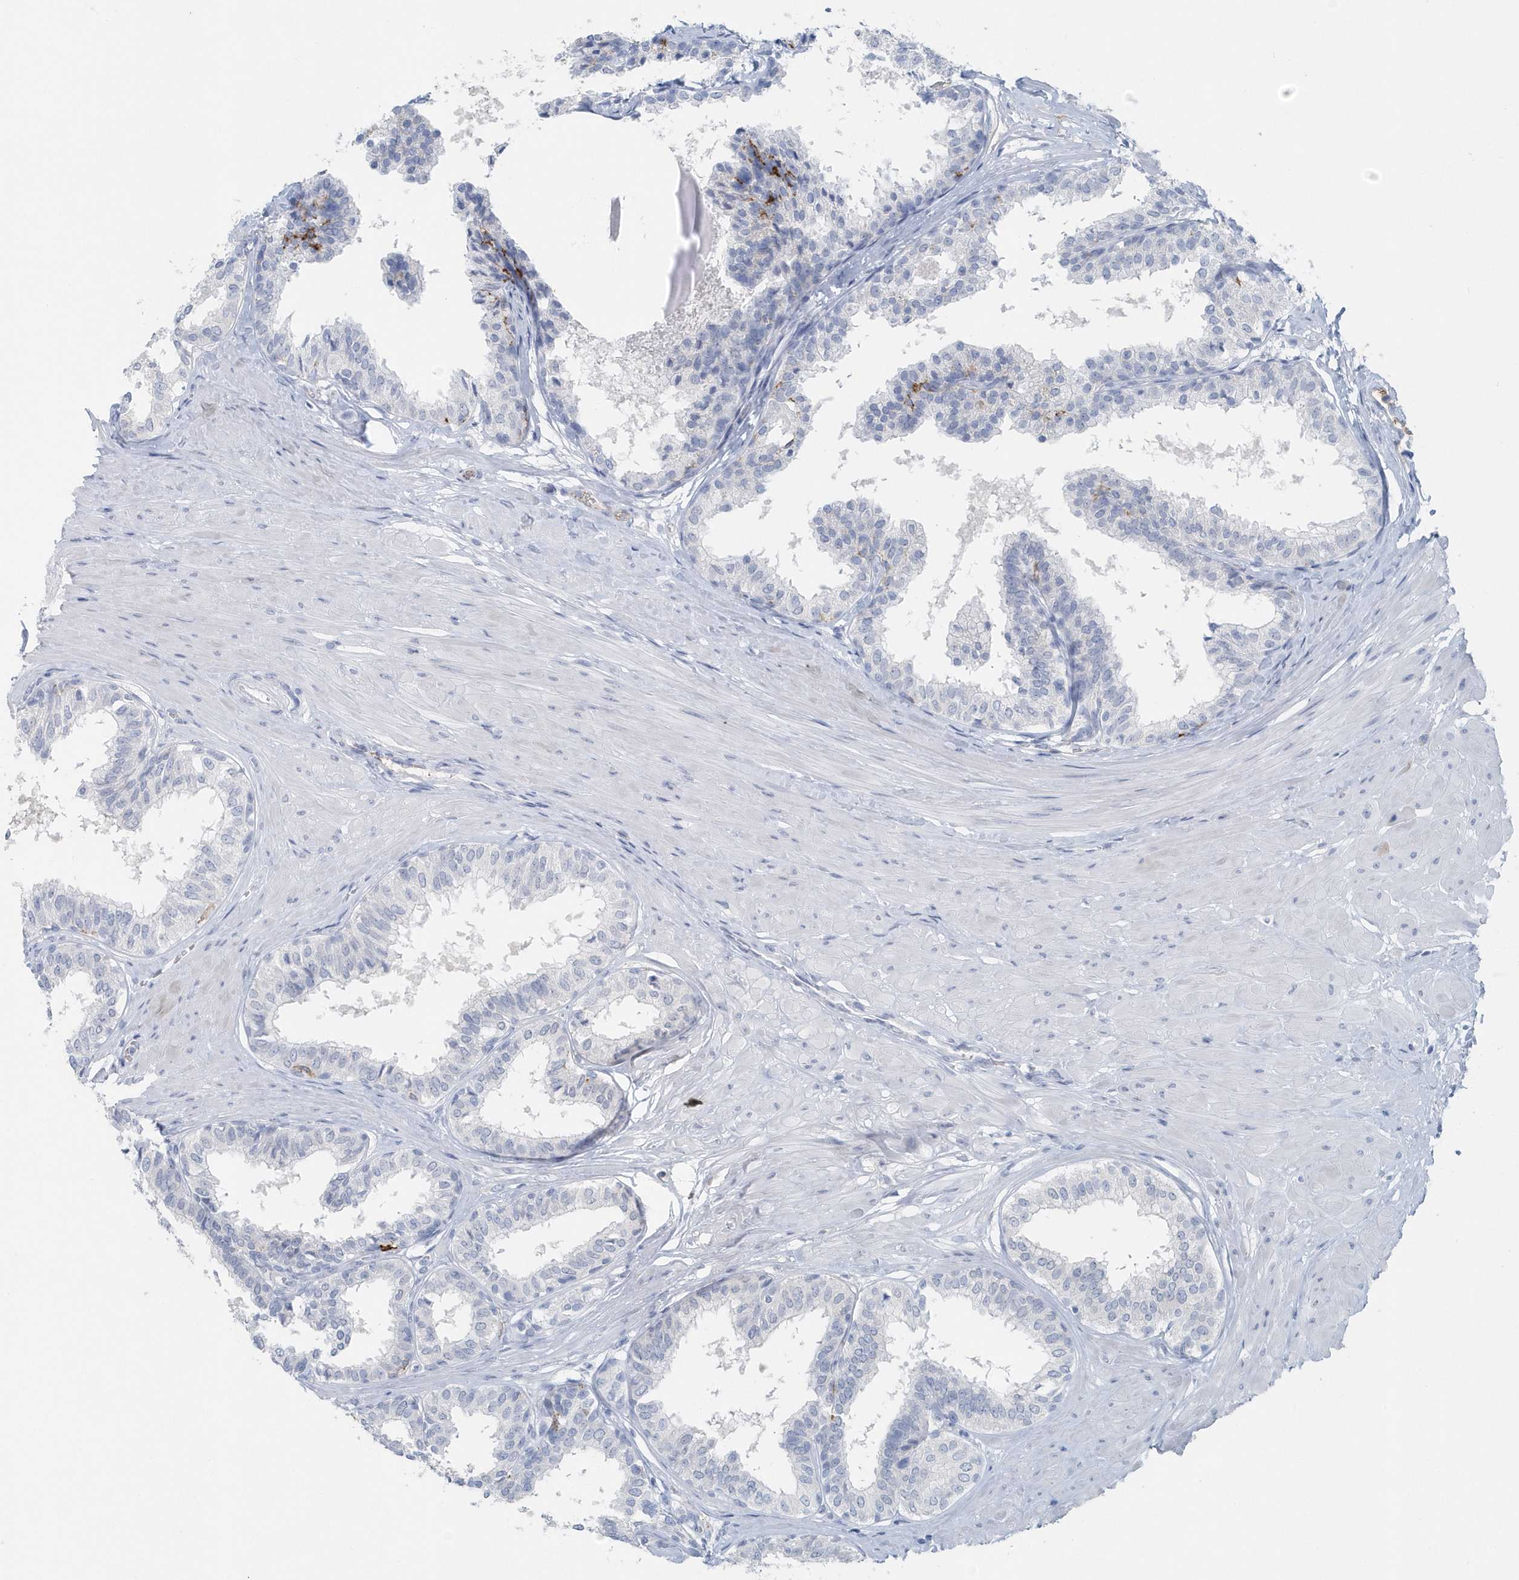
{"staining": {"intensity": "negative", "quantity": "none", "location": "none"}, "tissue": "prostate", "cell_type": "Glandular cells", "image_type": "normal", "snomed": [{"axis": "morphology", "description": "Normal tissue, NOS"}, {"axis": "topography", "description": "Prostate"}], "caption": "Benign prostate was stained to show a protein in brown. There is no significant staining in glandular cells. (Brightfield microscopy of DAB immunohistochemistry (IHC) at high magnification).", "gene": "JCHAIN", "patient": {"sex": "male", "age": 48}}